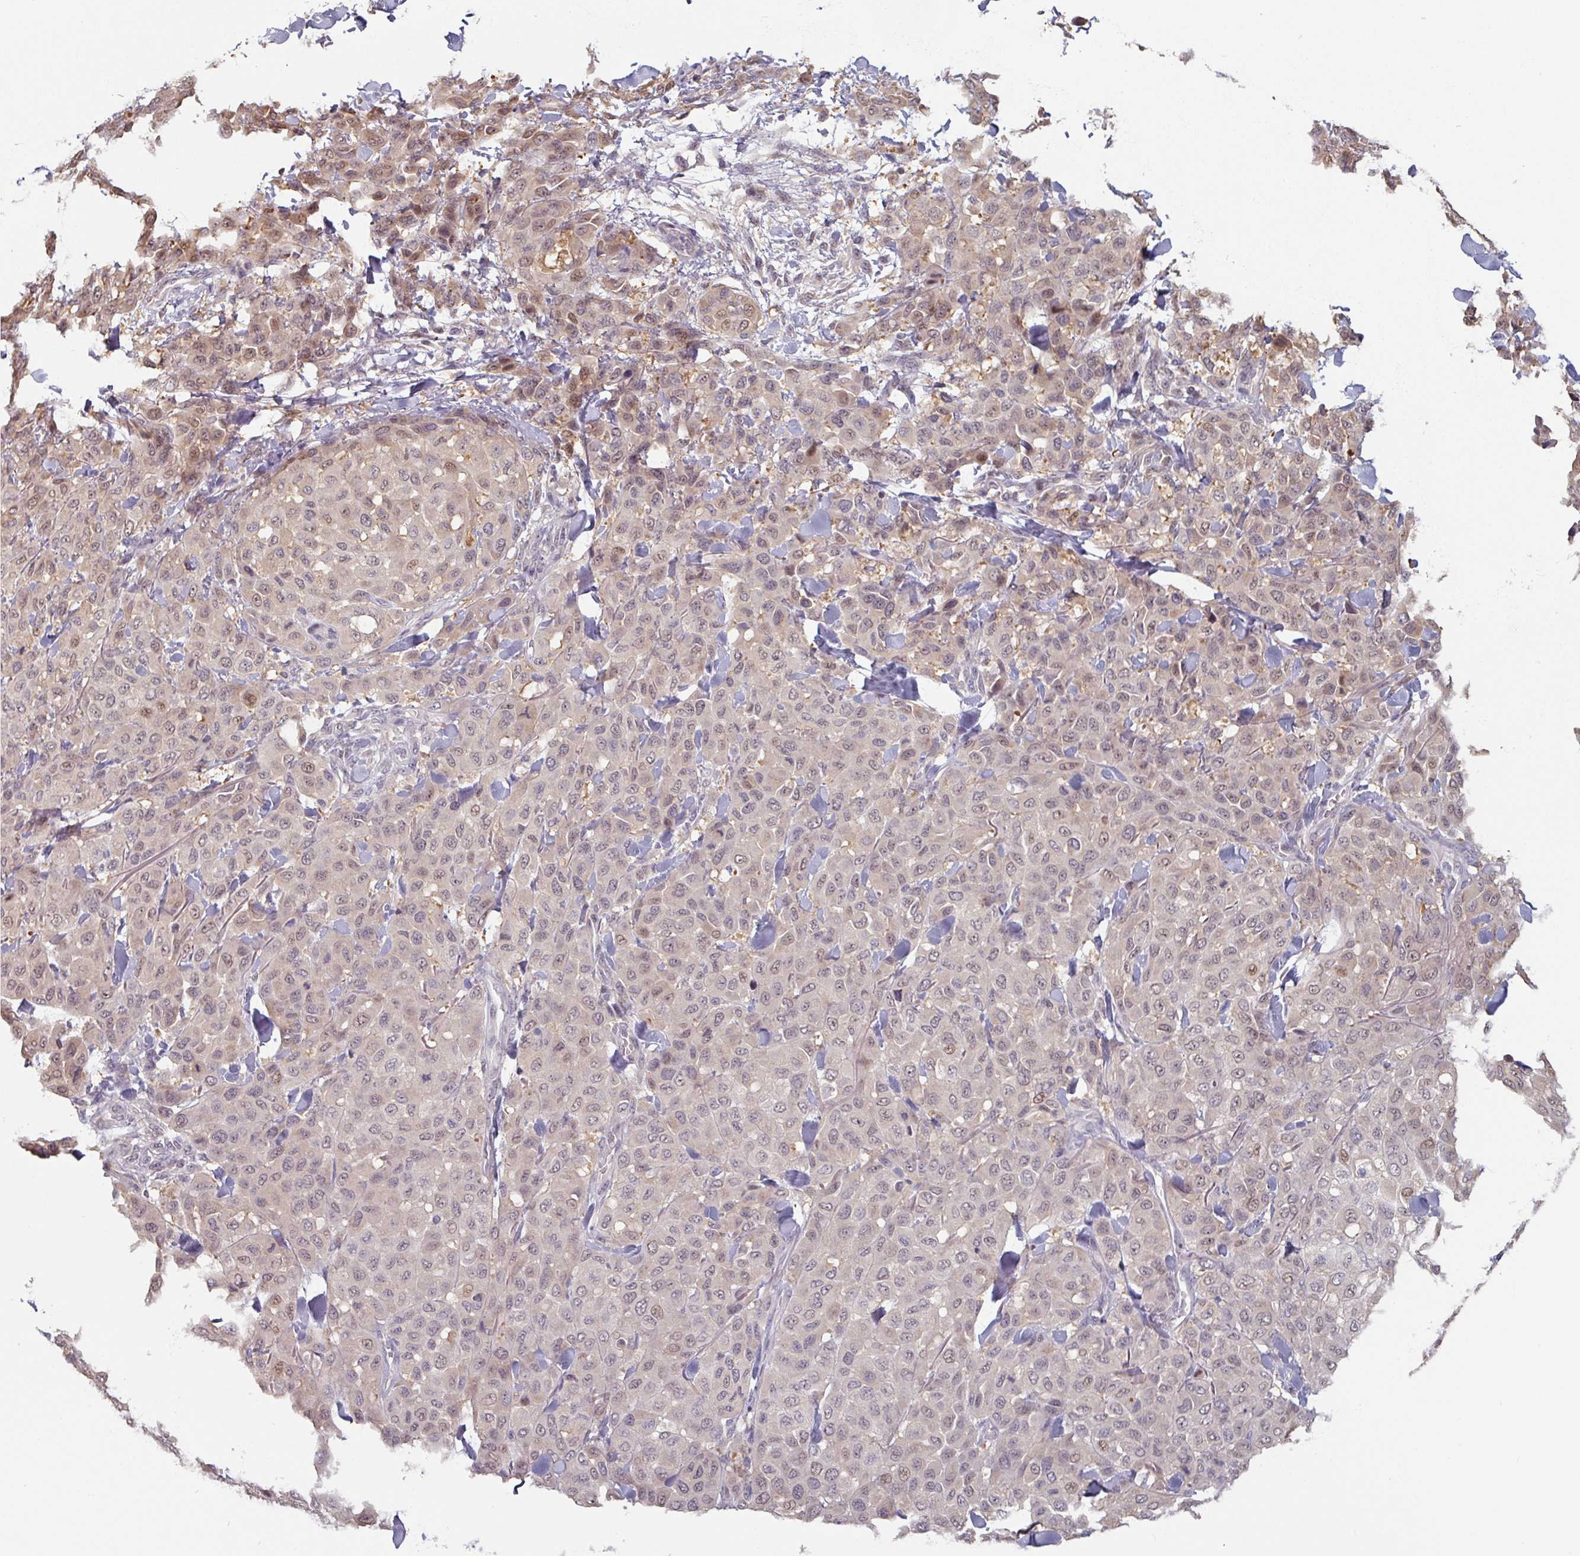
{"staining": {"intensity": "moderate", "quantity": "25%-75%", "location": "nuclear"}, "tissue": "melanoma", "cell_type": "Tumor cells", "image_type": "cancer", "snomed": [{"axis": "morphology", "description": "Malignant melanoma, Metastatic site"}, {"axis": "topography", "description": "Skin"}], "caption": "The image shows immunohistochemical staining of melanoma. There is moderate nuclear staining is seen in about 25%-75% of tumor cells.", "gene": "ZBTB6", "patient": {"sex": "female", "age": 81}}